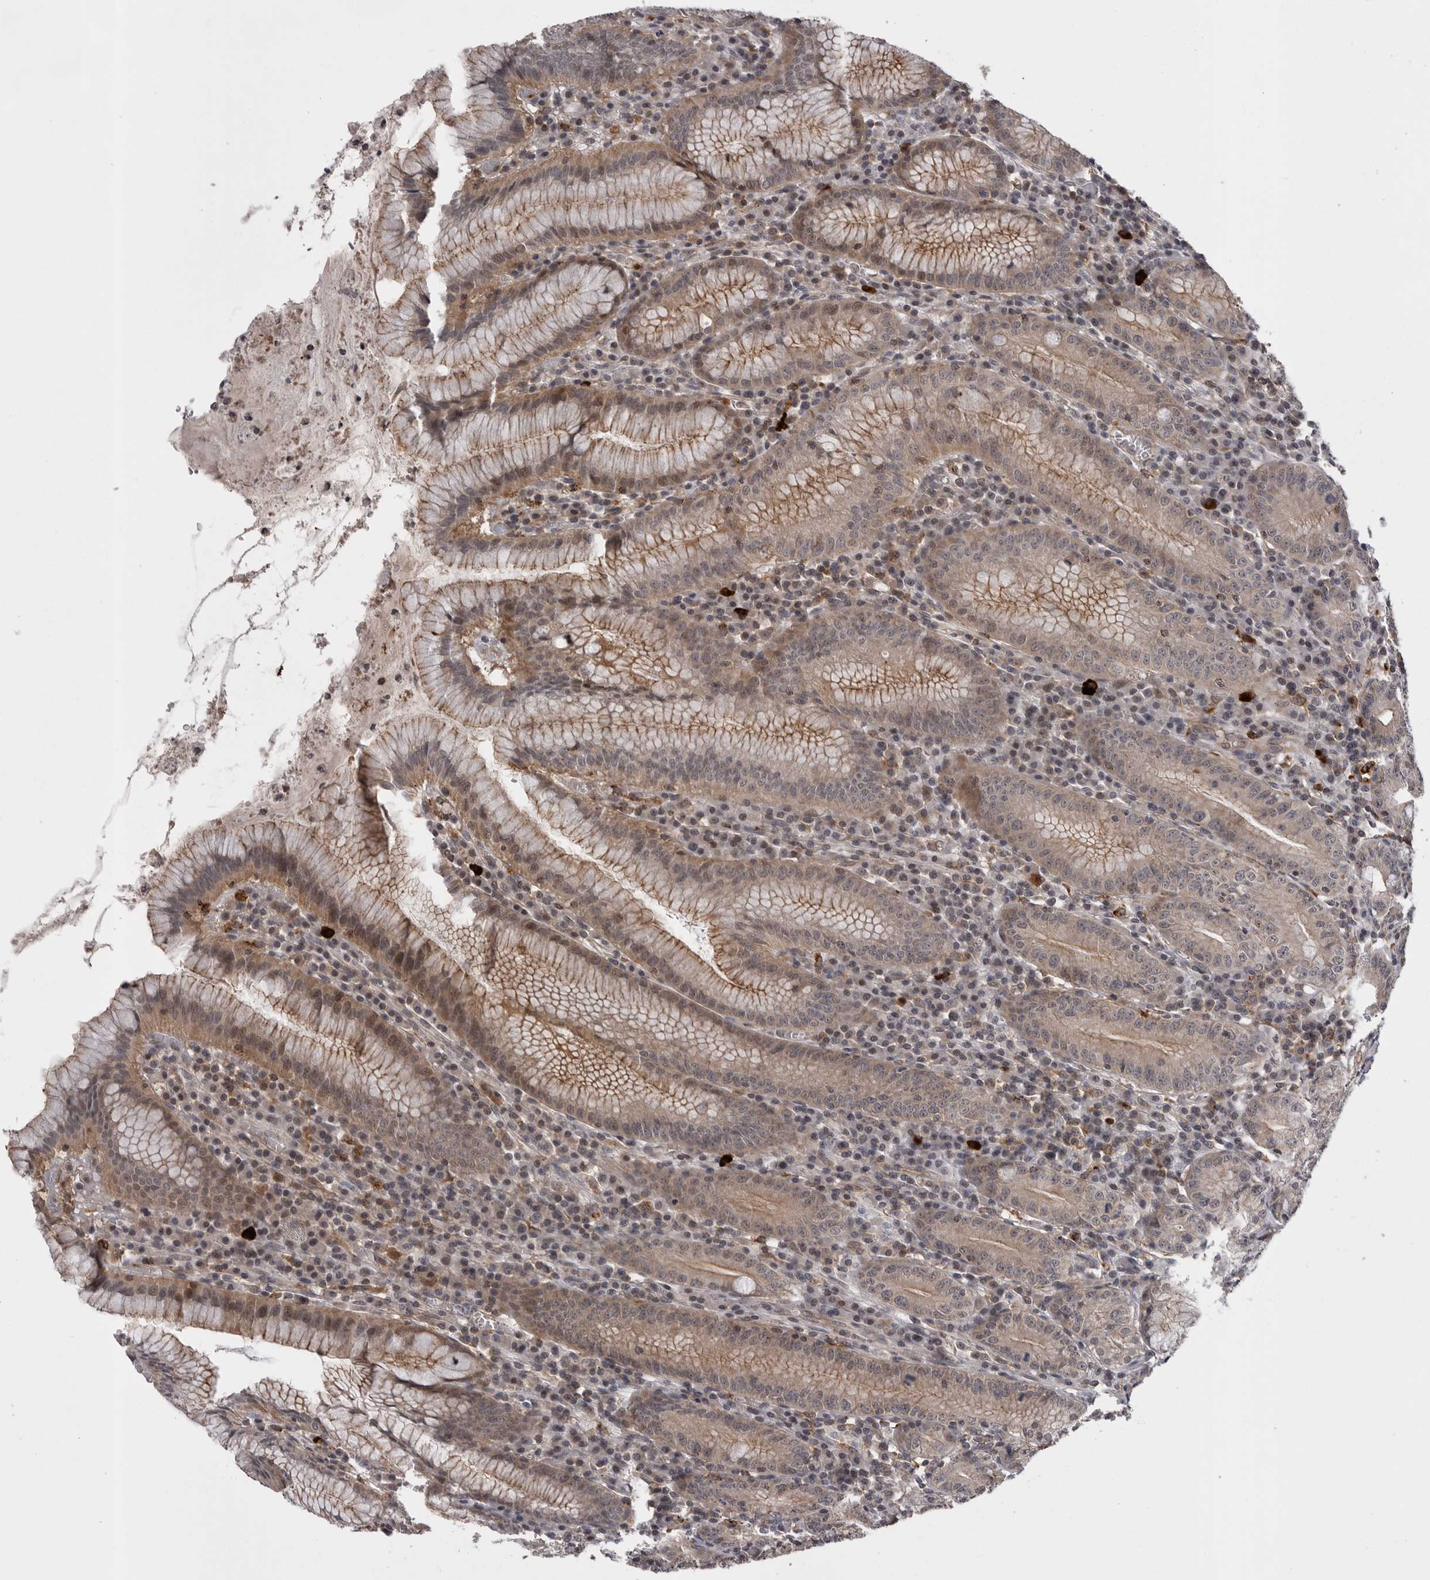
{"staining": {"intensity": "weak", "quantity": ">75%", "location": "cytoplasmic/membranous,nuclear"}, "tissue": "stomach", "cell_type": "Glandular cells", "image_type": "normal", "snomed": [{"axis": "morphology", "description": "Normal tissue, NOS"}, {"axis": "topography", "description": "Stomach"}], "caption": "Stomach stained with immunohistochemistry (IHC) displays weak cytoplasmic/membranous,nuclear expression in about >75% of glandular cells.", "gene": "AOAH", "patient": {"sex": "male", "age": 55}}